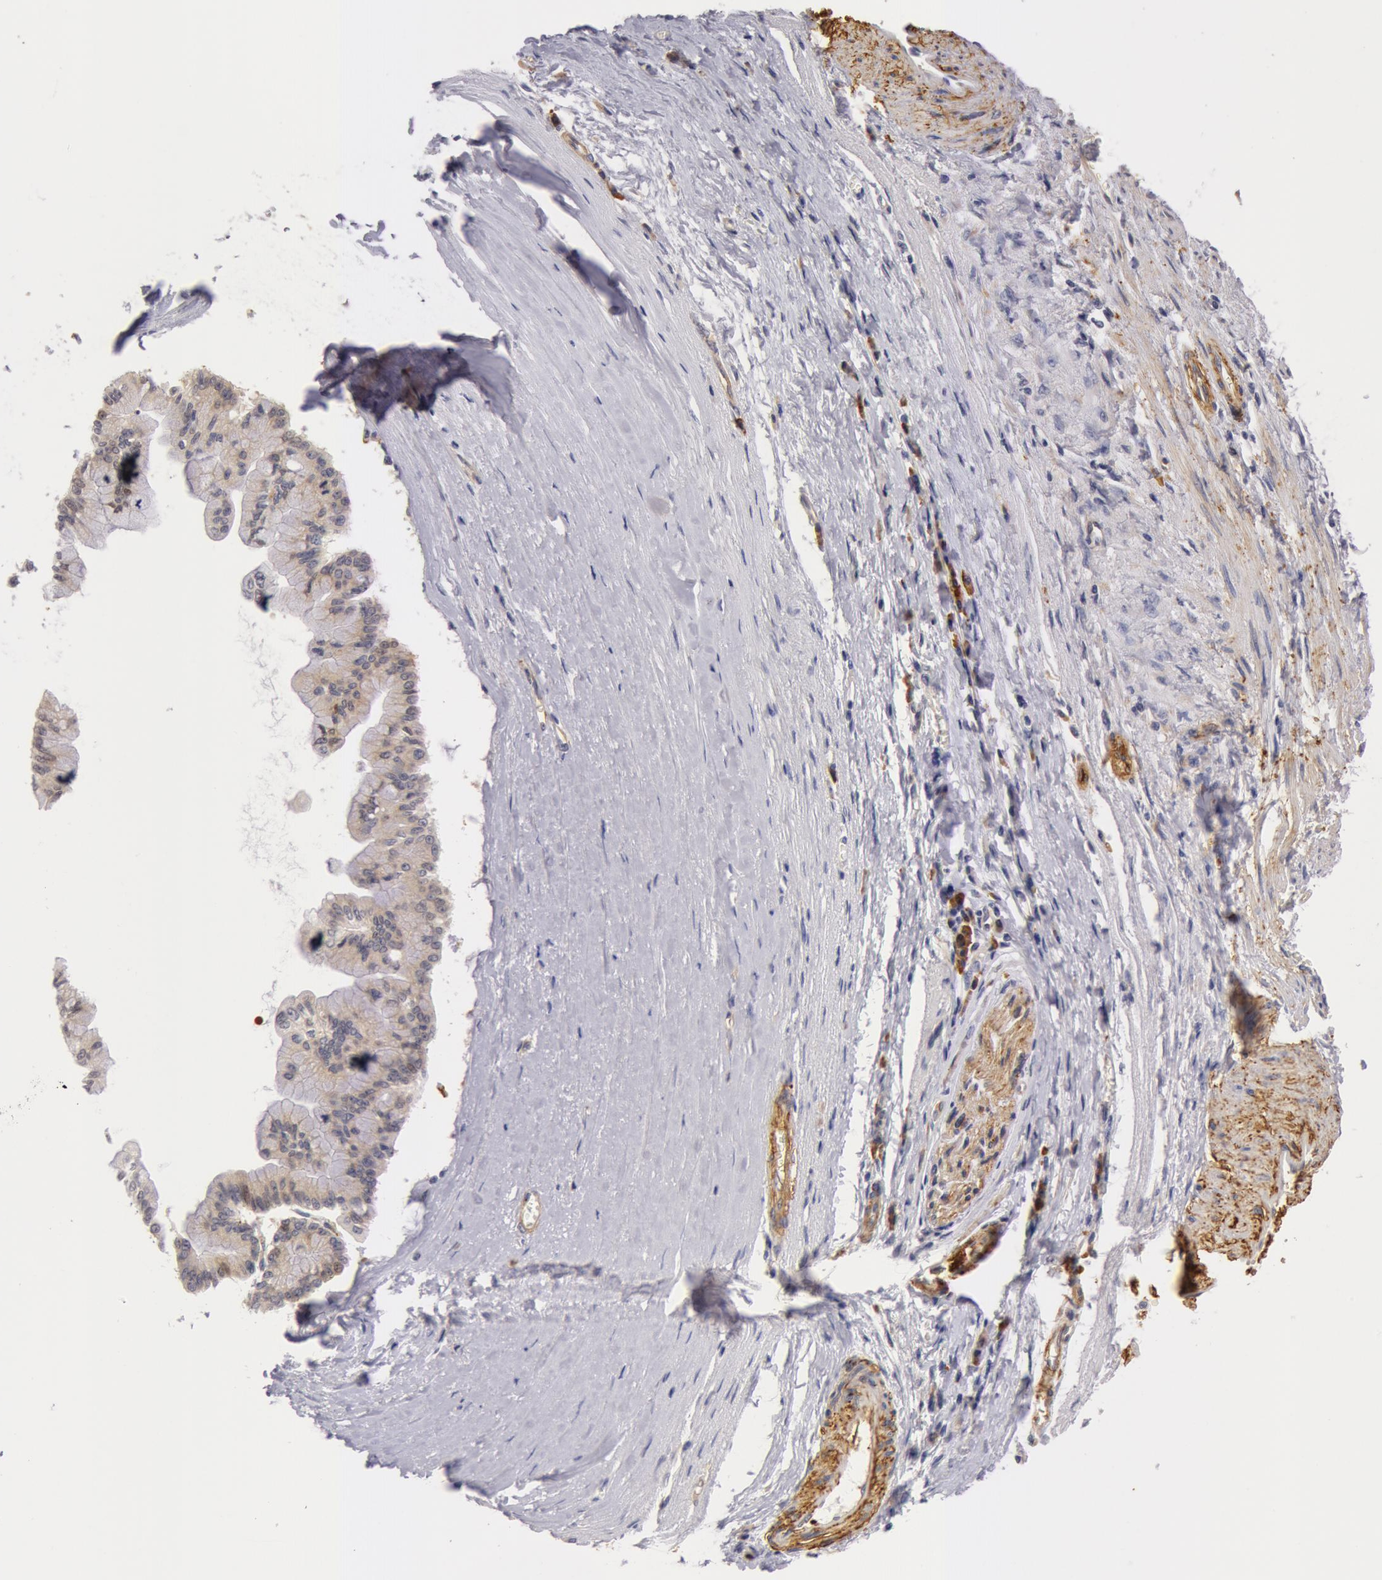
{"staining": {"intensity": "weak", "quantity": "25%-75%", "location": "cytoplasmic/membranous,nuclear"}, "tissue": "liver cancer", "cell_type": "Tumor cells", "image_type": "cancer", "snomed": [{"axis": "morphology", "description": "Cholangiocarcinoma"}, {"axis": "topography", "description": "Liver"}], "caption": "Immunohistochemical staining of human cholangiocarcinoma (liver) shows low levels of weak cytoplasmic/membranous and nuclear protein positivity in about 25%-75% of tumor cells.", "gene": "IL23A", "patient": {"sex": "female", "age": 79}}